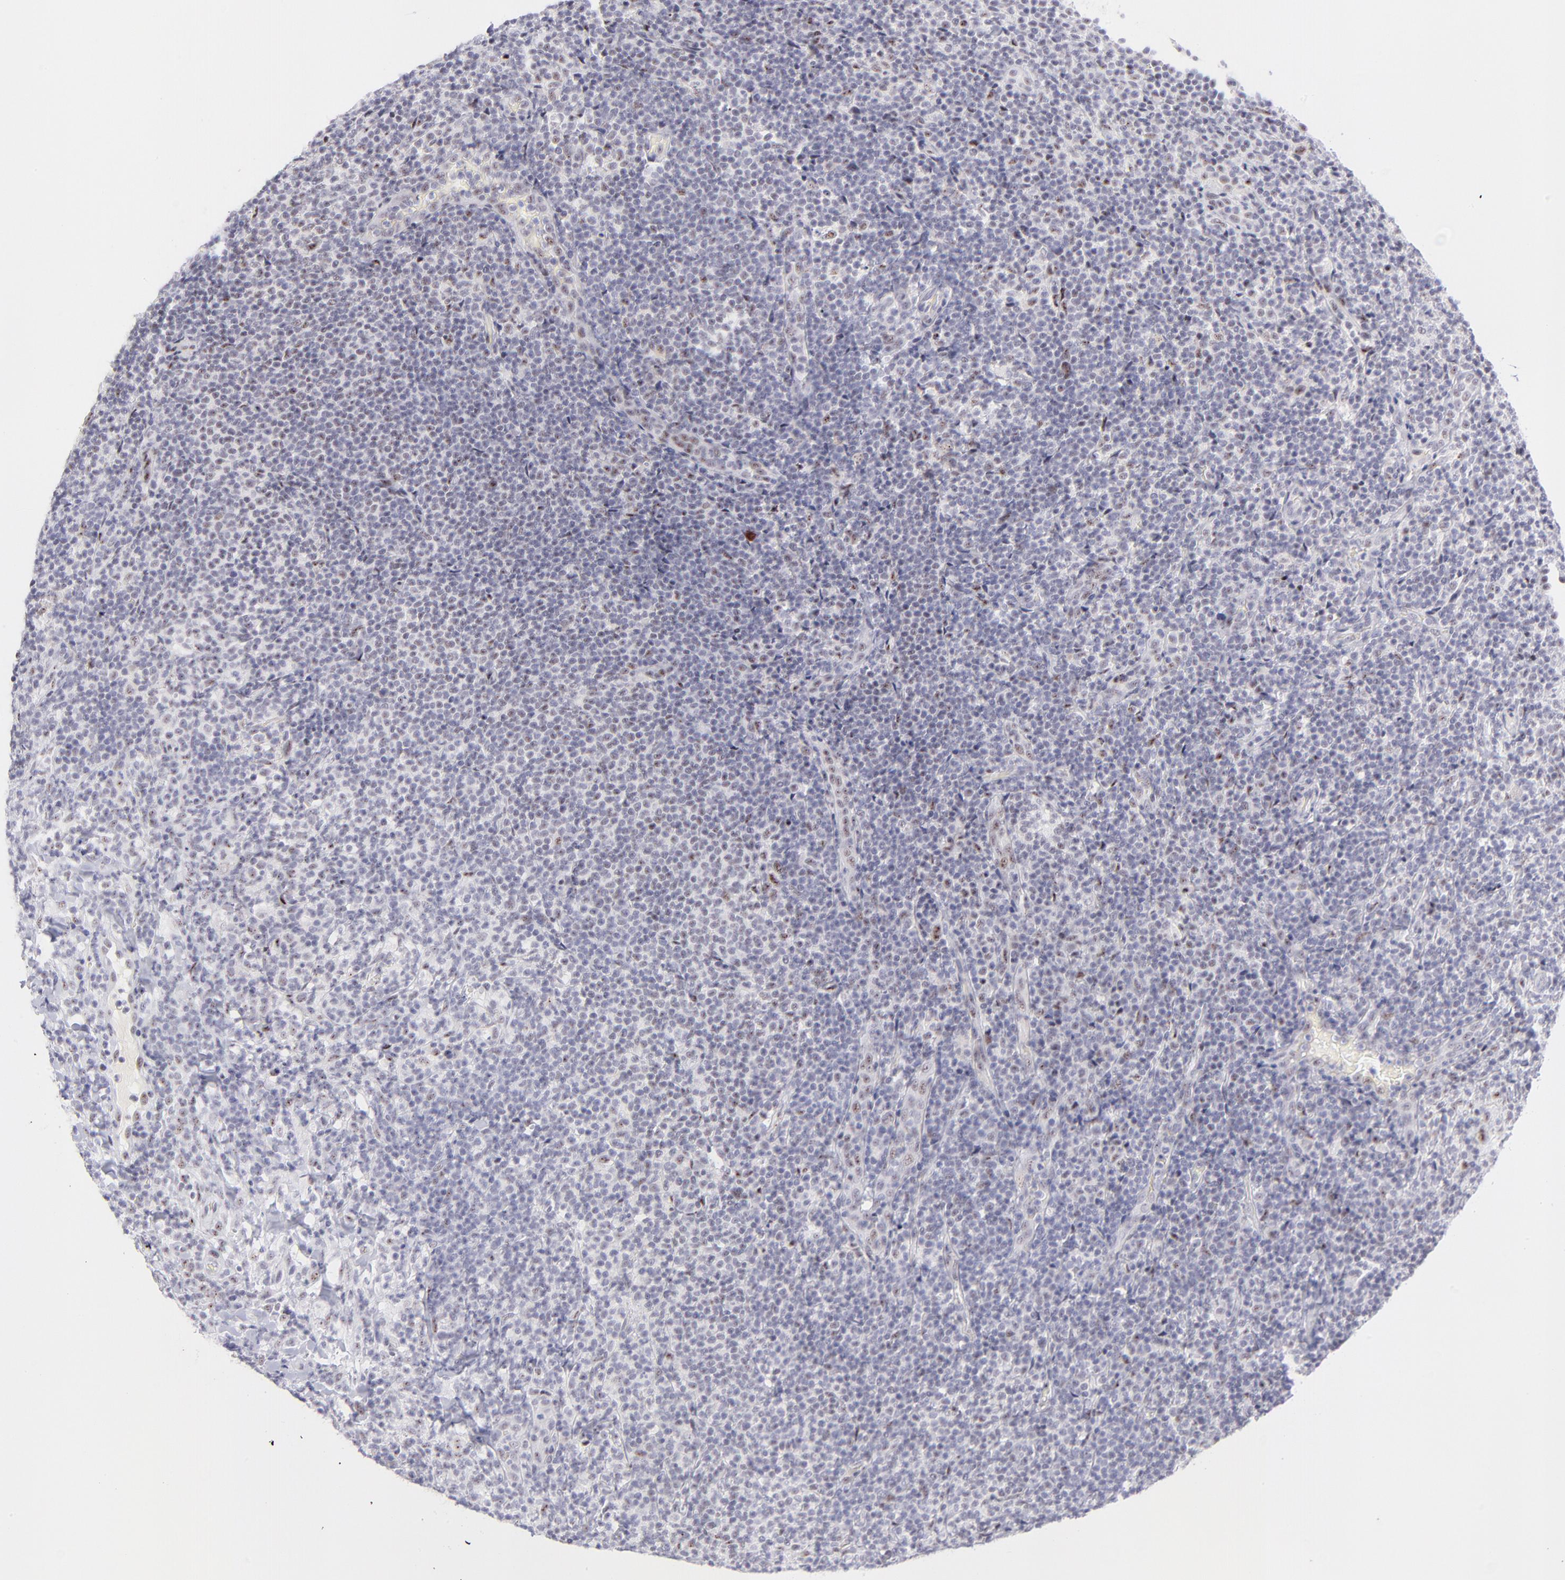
{"staining": {"intensity": "weak", "quantity": "25%-75%", "location": "nuclear"}, "tissue": "lymphoma", "cell_type": "Tumor cells", "image_type": "cancer", "snomed": [{"axis": "morphology", "description": "Malignant lymphoma, non-Hodgkin's type, Low grade"}, {"axis": "topography", "description": "Lymph node"}], "caption": "This micrograph reveals IHC staining of low-grade malignant lymphoma, non-Hodgkin's type, with low weak nuclear staining in approximately 25%-75% of tumor cells.", "gene": "CDC25C", "patient": {"sex": "female", "age": 76}}